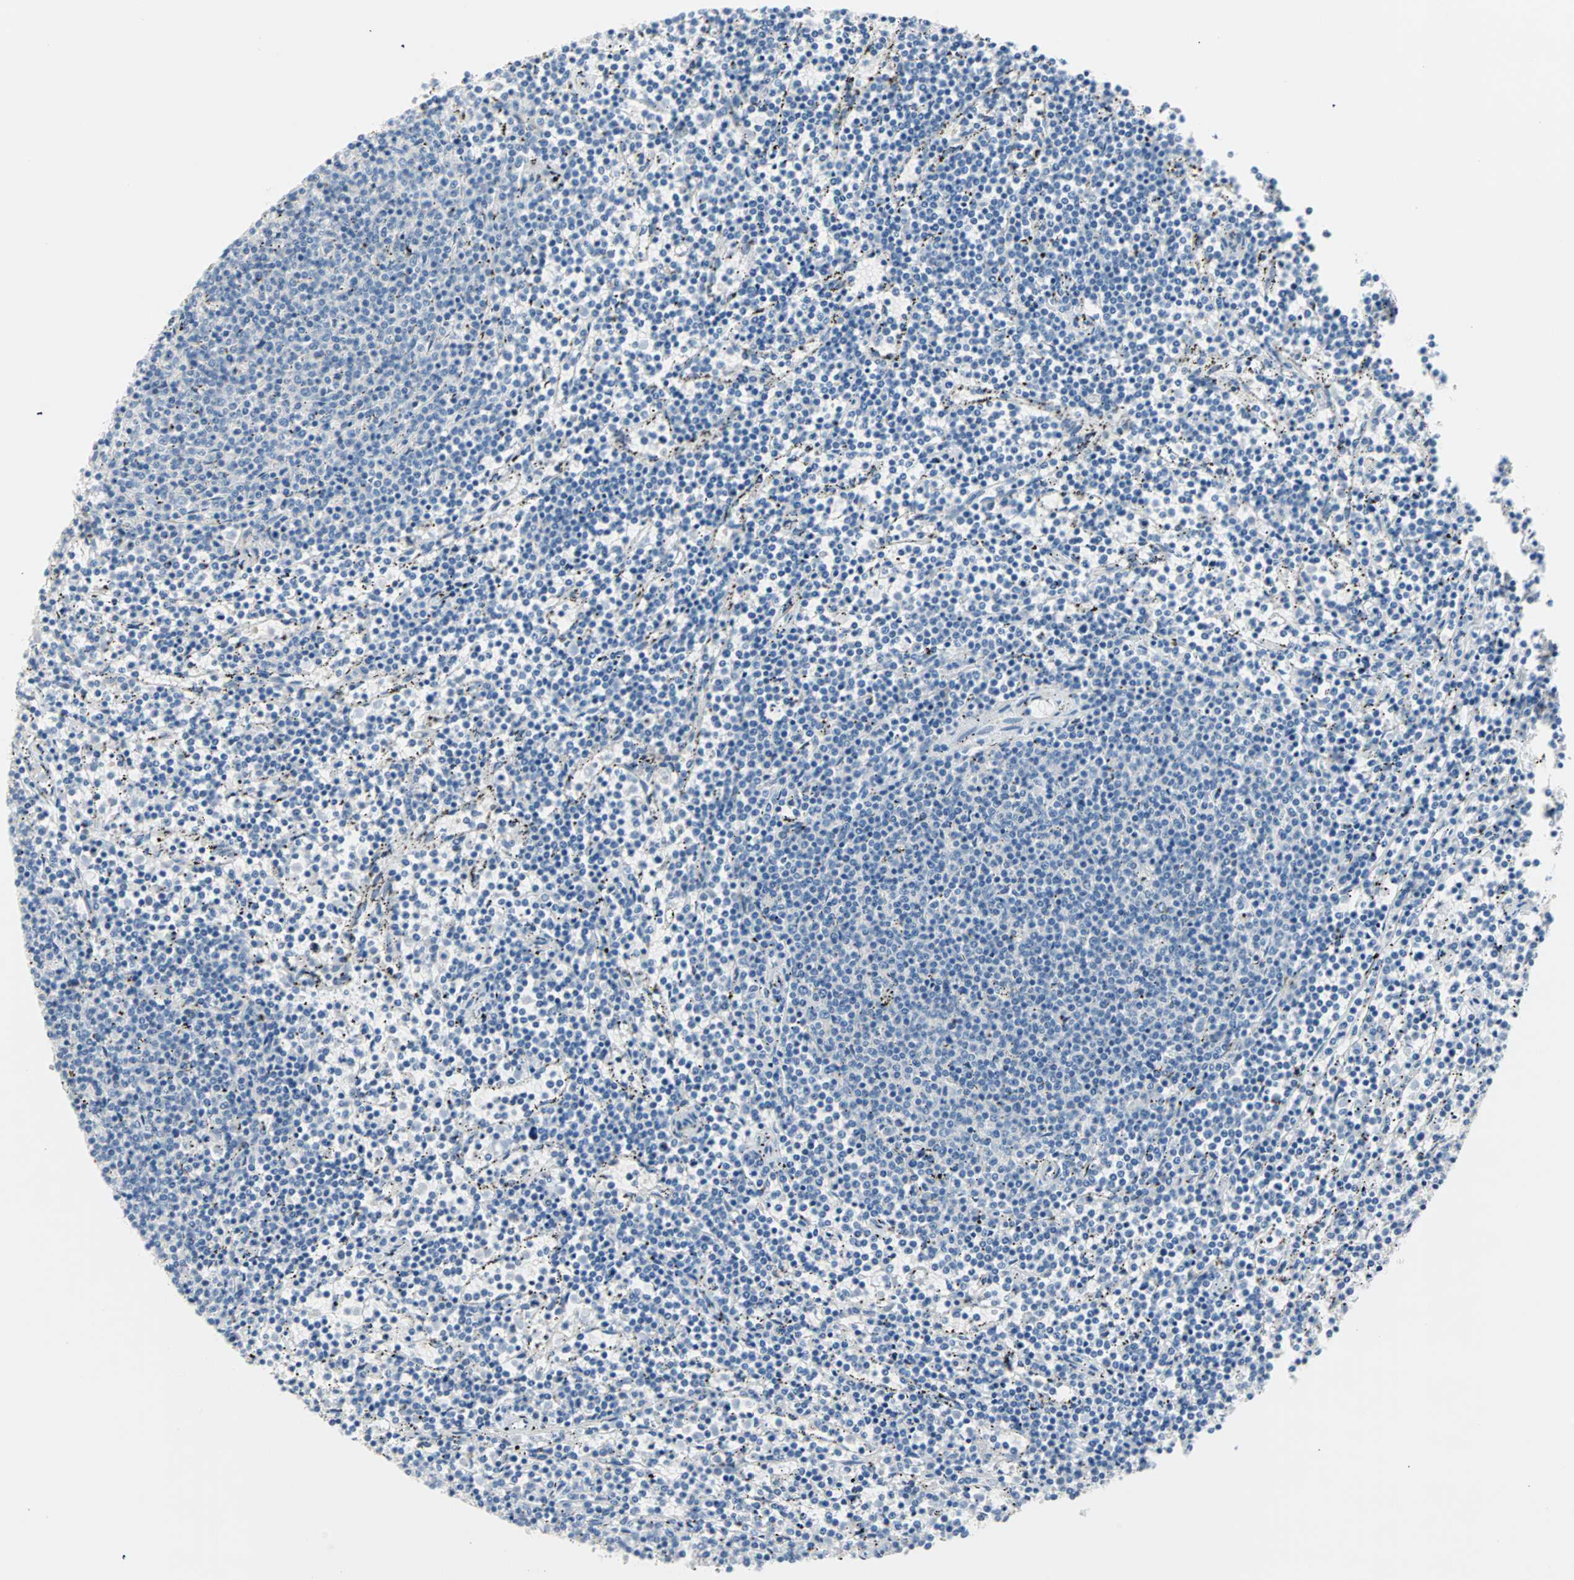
{"staining": {"intensity": "negative", "quantity": "none", "location": "none"}, "tissue": "lymphoma", "cell_type": "Tumor cells", "image_type": "cancer", "snomed": [{"axis": "morphology", "description": "Malignant lymphoma, non-Hodgkin's type, Low grade"}, {"axis": "topography", "description": "Spleen"}], "caption": "This is an IHC histopathology image of human lymphoma. There is no positivity in tumor cells.", "gene": "ULBP1", "patient": {"sex": "female", "age": 50}}